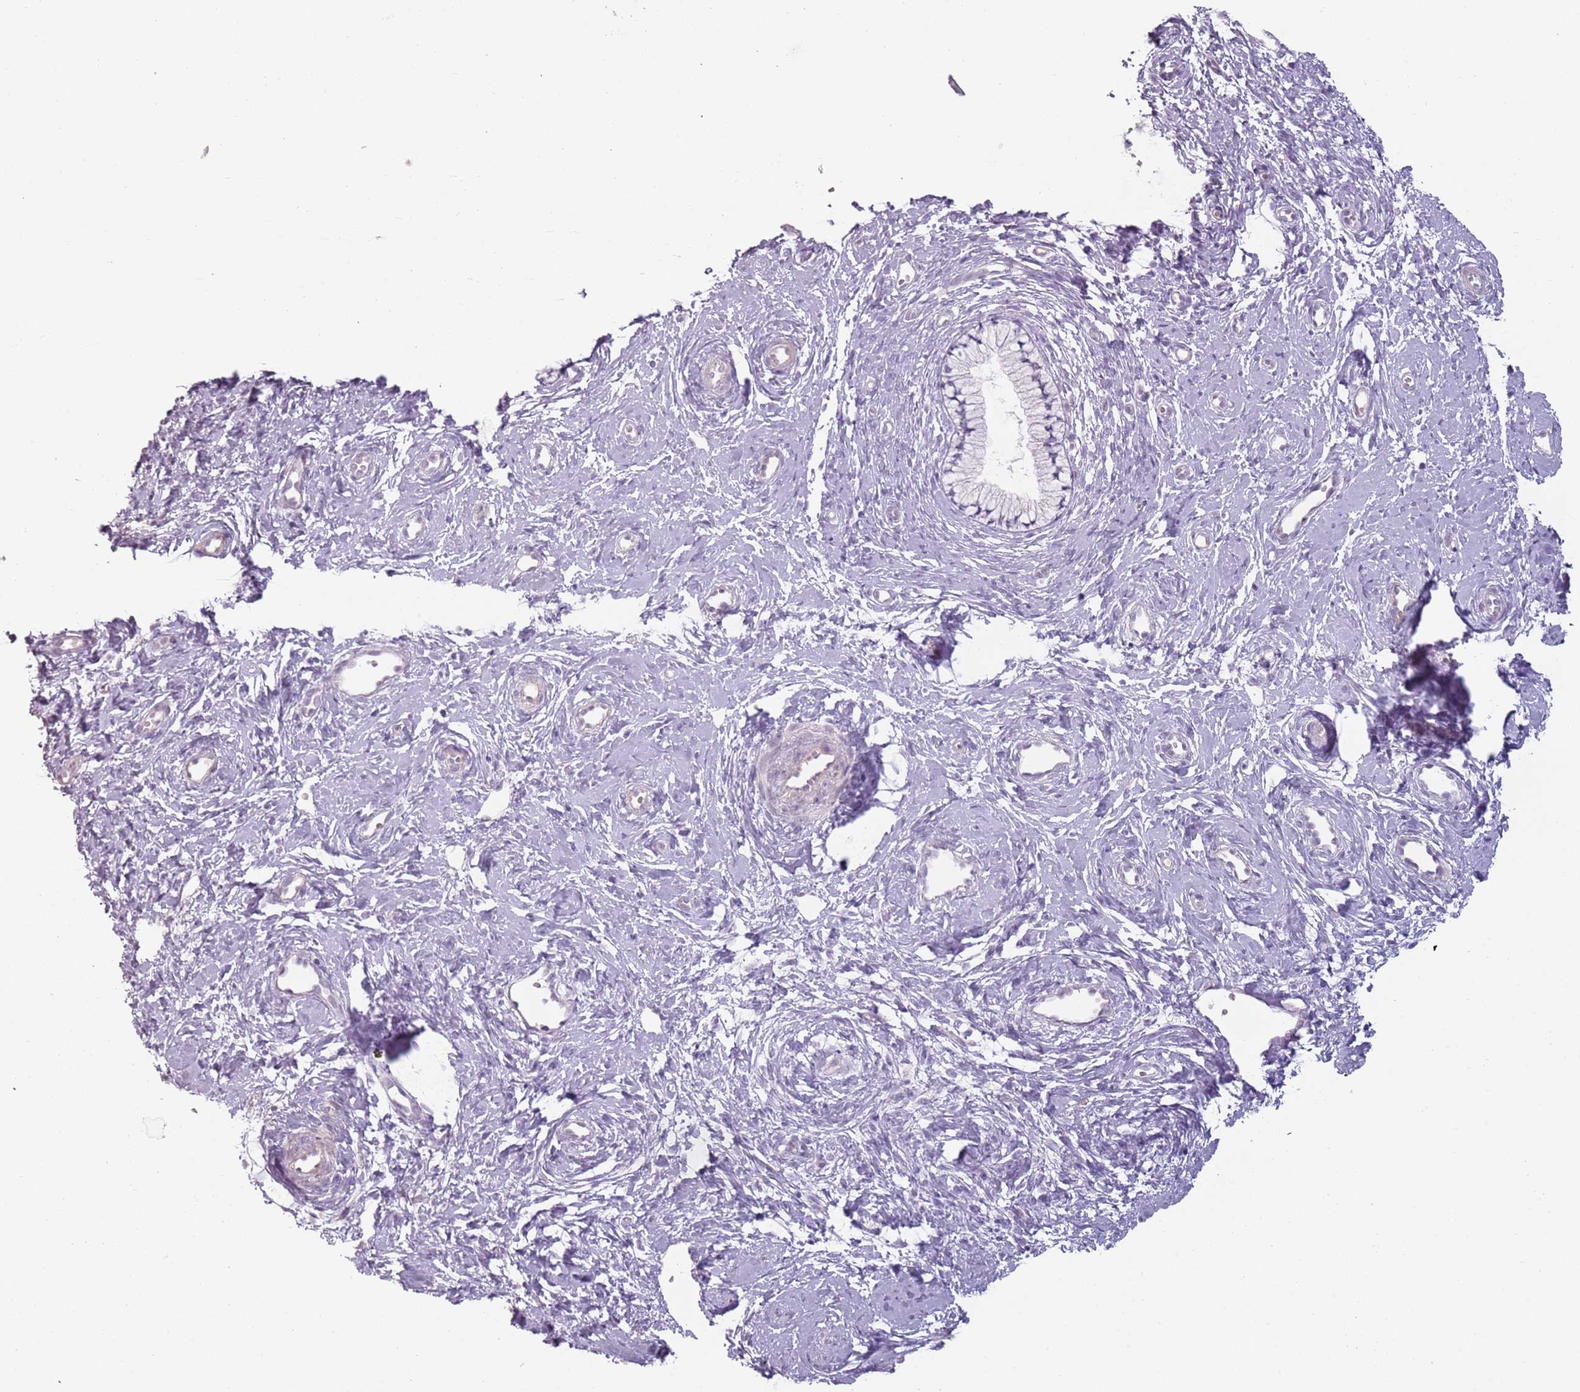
{"staining": {"intensity": "negative", "quantity": "none", "location": "none"}, "tissue": "cervix", "cell_type": "Glandular cells", "image_type": "normal", "snomed": [{"axis": "morphology", "description": "Normal tissue, NOS"}, {"axis": "topography", "description": "Cervix"}], "caption": "DAB immunohistochemical staining of benign cervix reveals no significant staining in glandular cells.", "gene": "RFX2", "patient": {"sex": "female", "age": 57}}